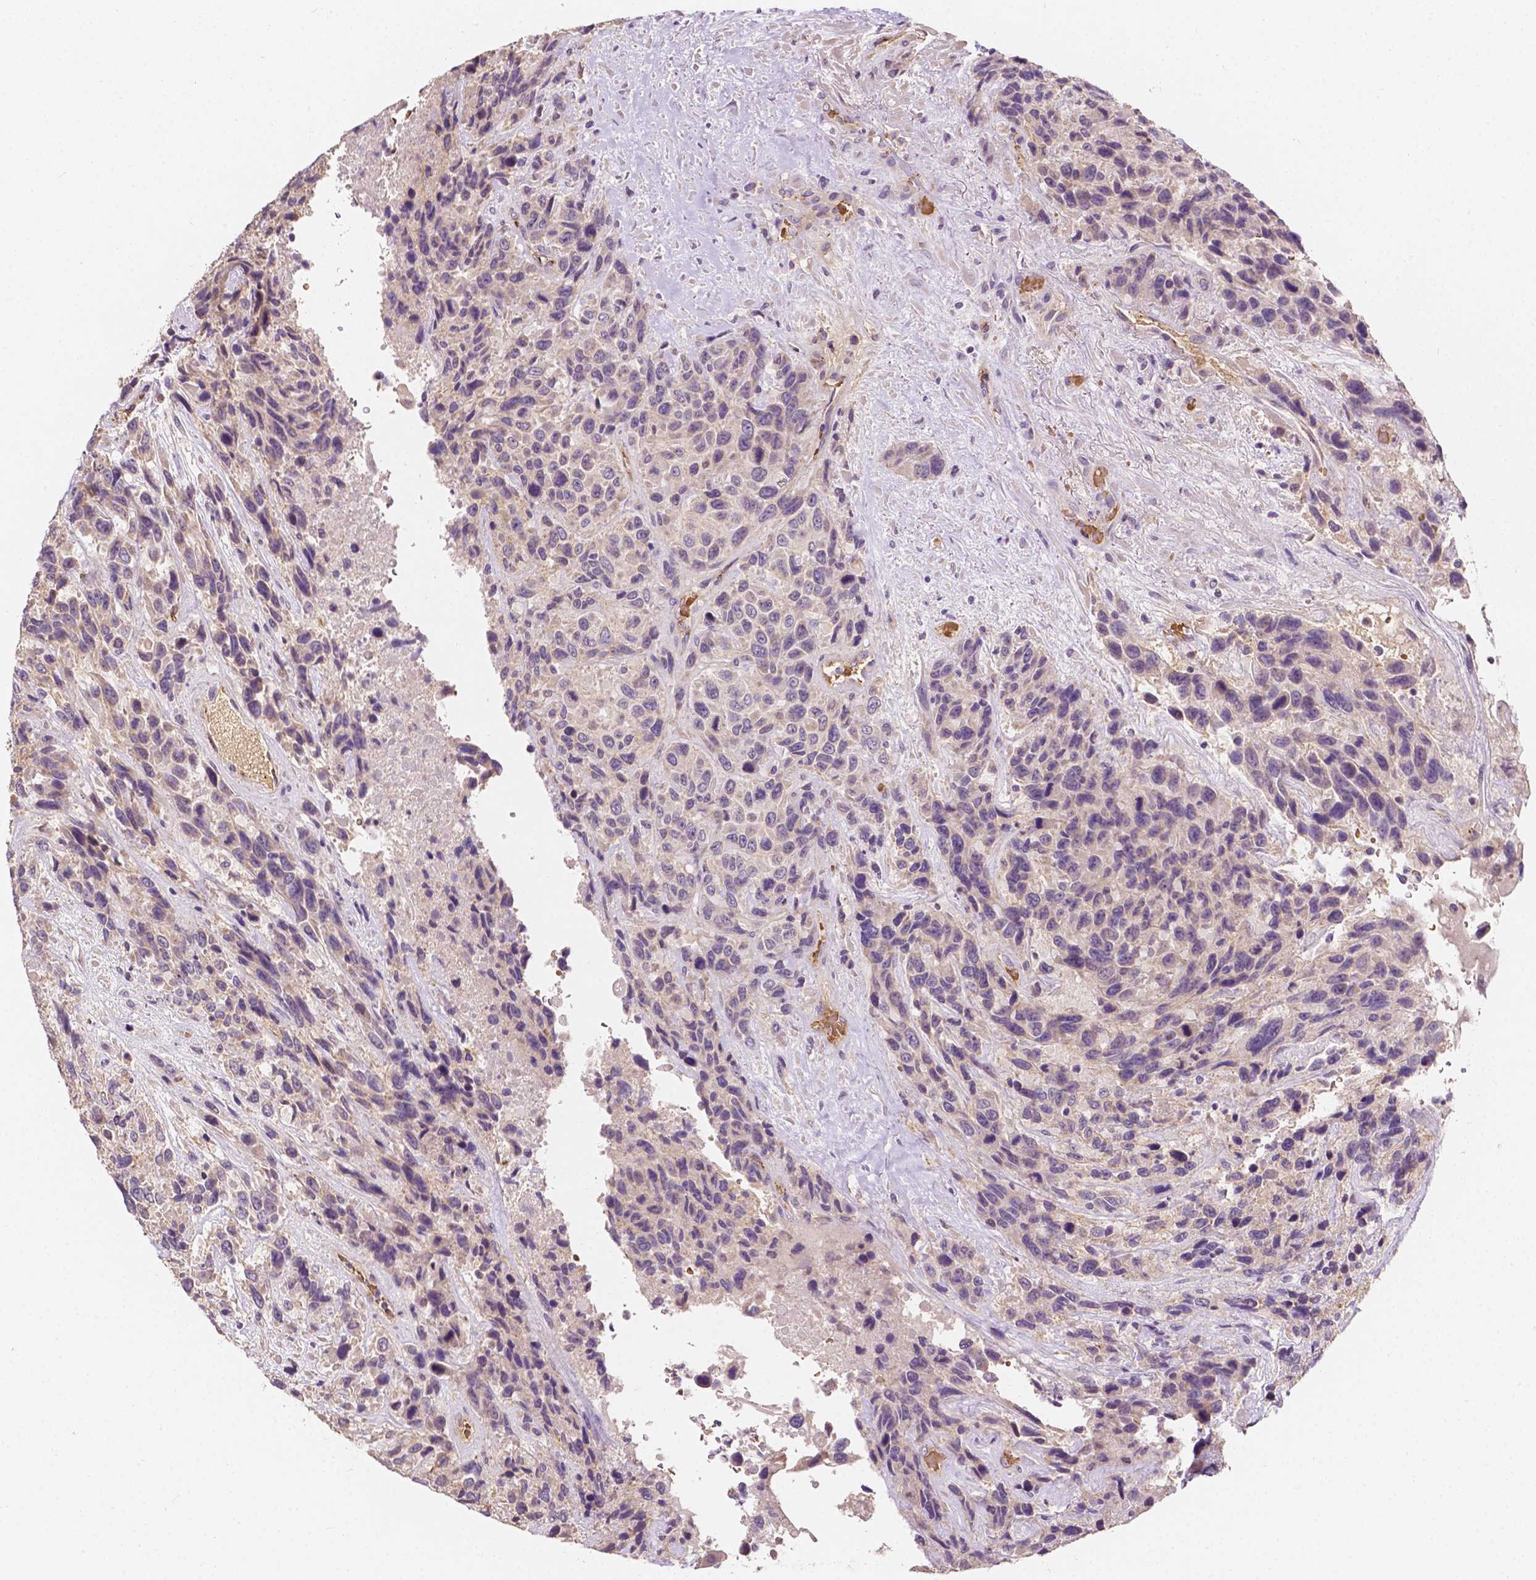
{"staining": {"intensity": "negative", "quantity": "none", "location": "none"}, "tissue": "urothelial cancer", "cell_type": "Tumor cells", "image_type": "cancer", "snomed": [{"axis": "morphology", "description": "Urothelial carcinoma, High grade"}, {"axis": "topography", "description": "Urinary bladder"}], "caption": "An image of high-grade urothelial carcinoma stained for a protein reveals no brown staining in tumor cells. The staining was performed using DAB to visualize the protein expression in brown, while the nuclei were stained in blue with hematoxylin (Magnification: 20x).", "gene": "SLC22A4", "patient": {"sex": "female", "age": 70}}